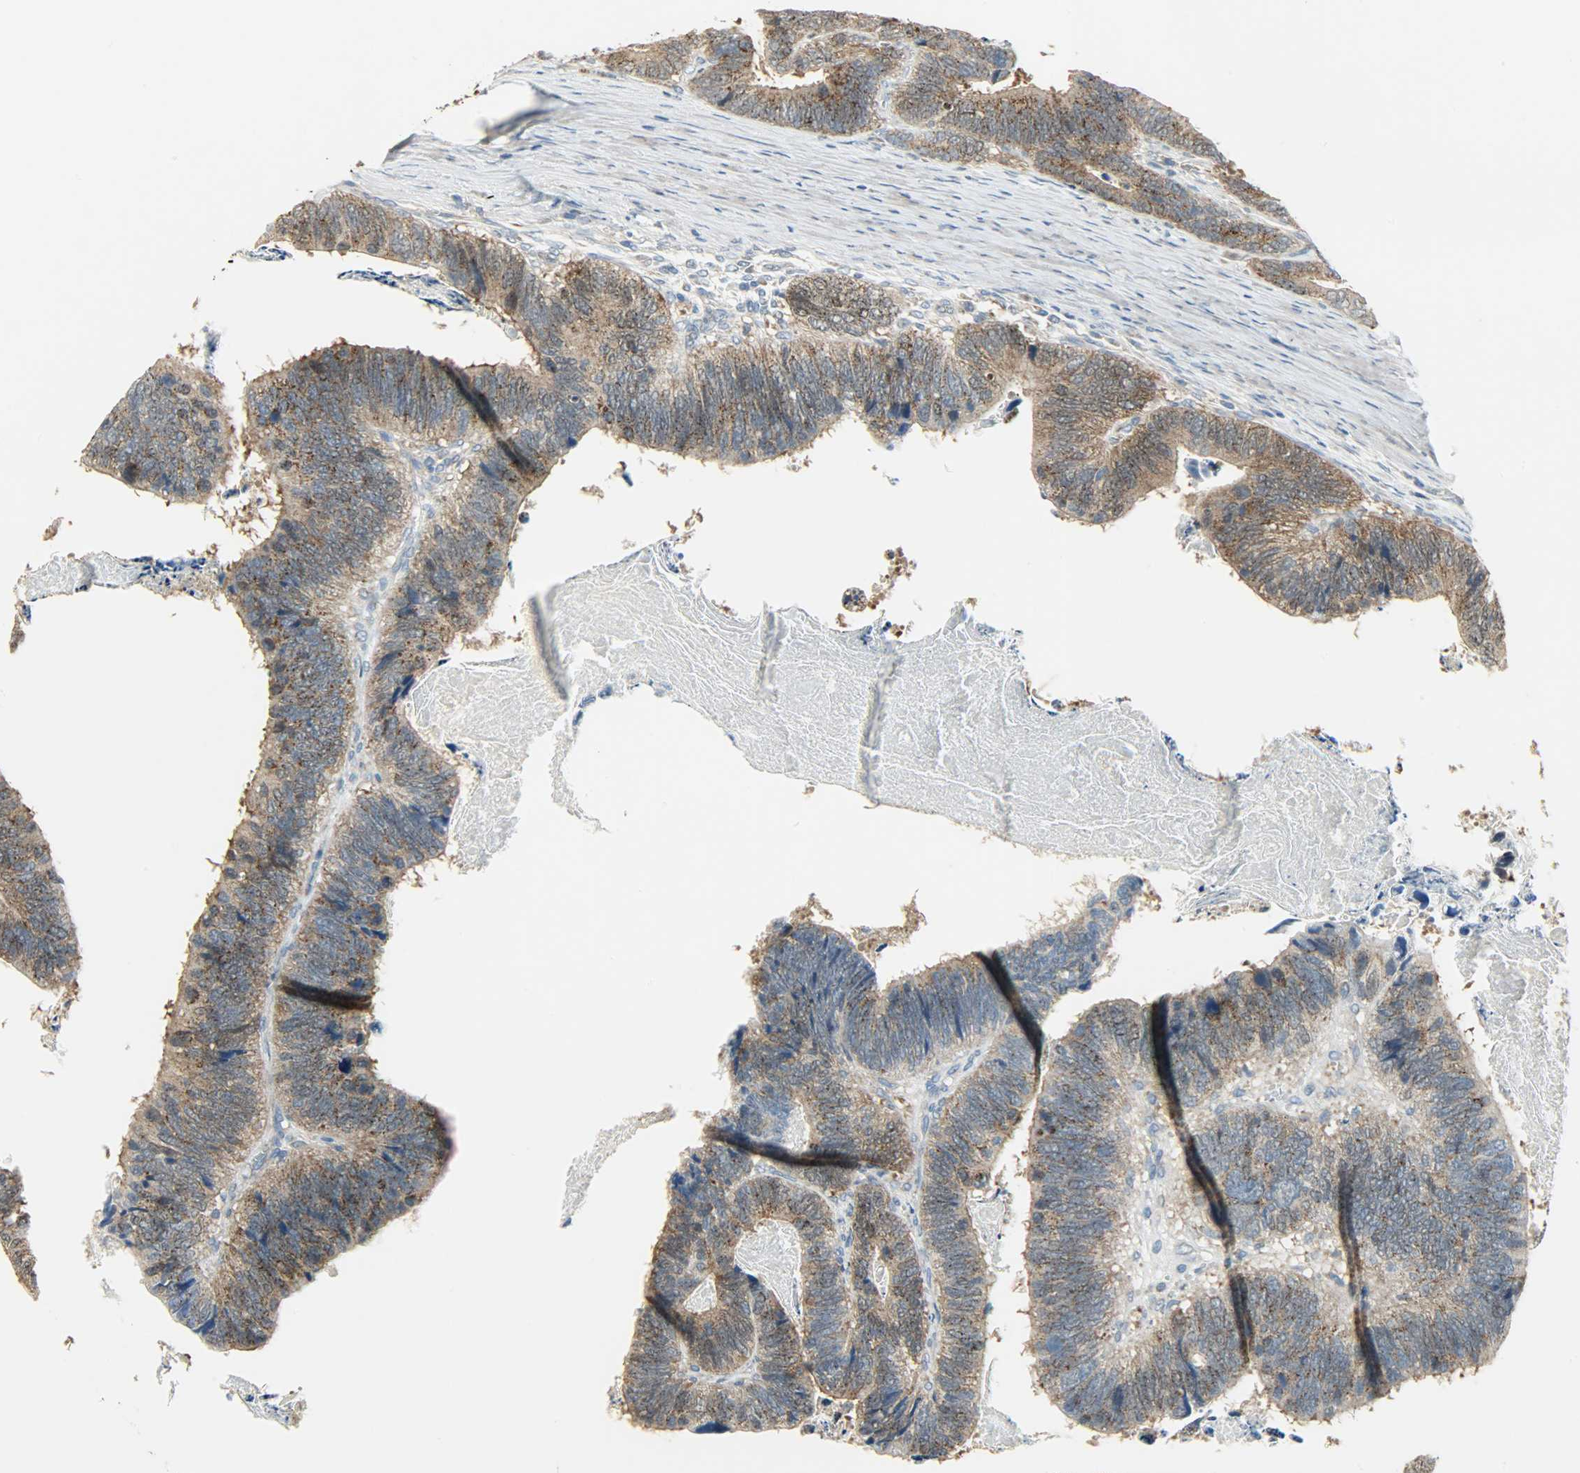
{"staining": {"intensity": "moderate", "quantity": ">75%", "location": "cytoplasmic/membranous"}, "tissue": "colorectal cancer", "cell_type": "Tumor cells", "image_type": "cancer", "snomed": [{"axis": "morphology", "description": "Adenocarcinoma, NOS"}, {"axis": "topography", "description": "Colon"}], "caption": "Protein expression analysis of human colorectal cancer reveals moderate cytoplasmic/membranous staining in approximately >75% of tumor cells.", "gene": "PPP1R1B", "patient": {"sex": "male", "age": 72}}